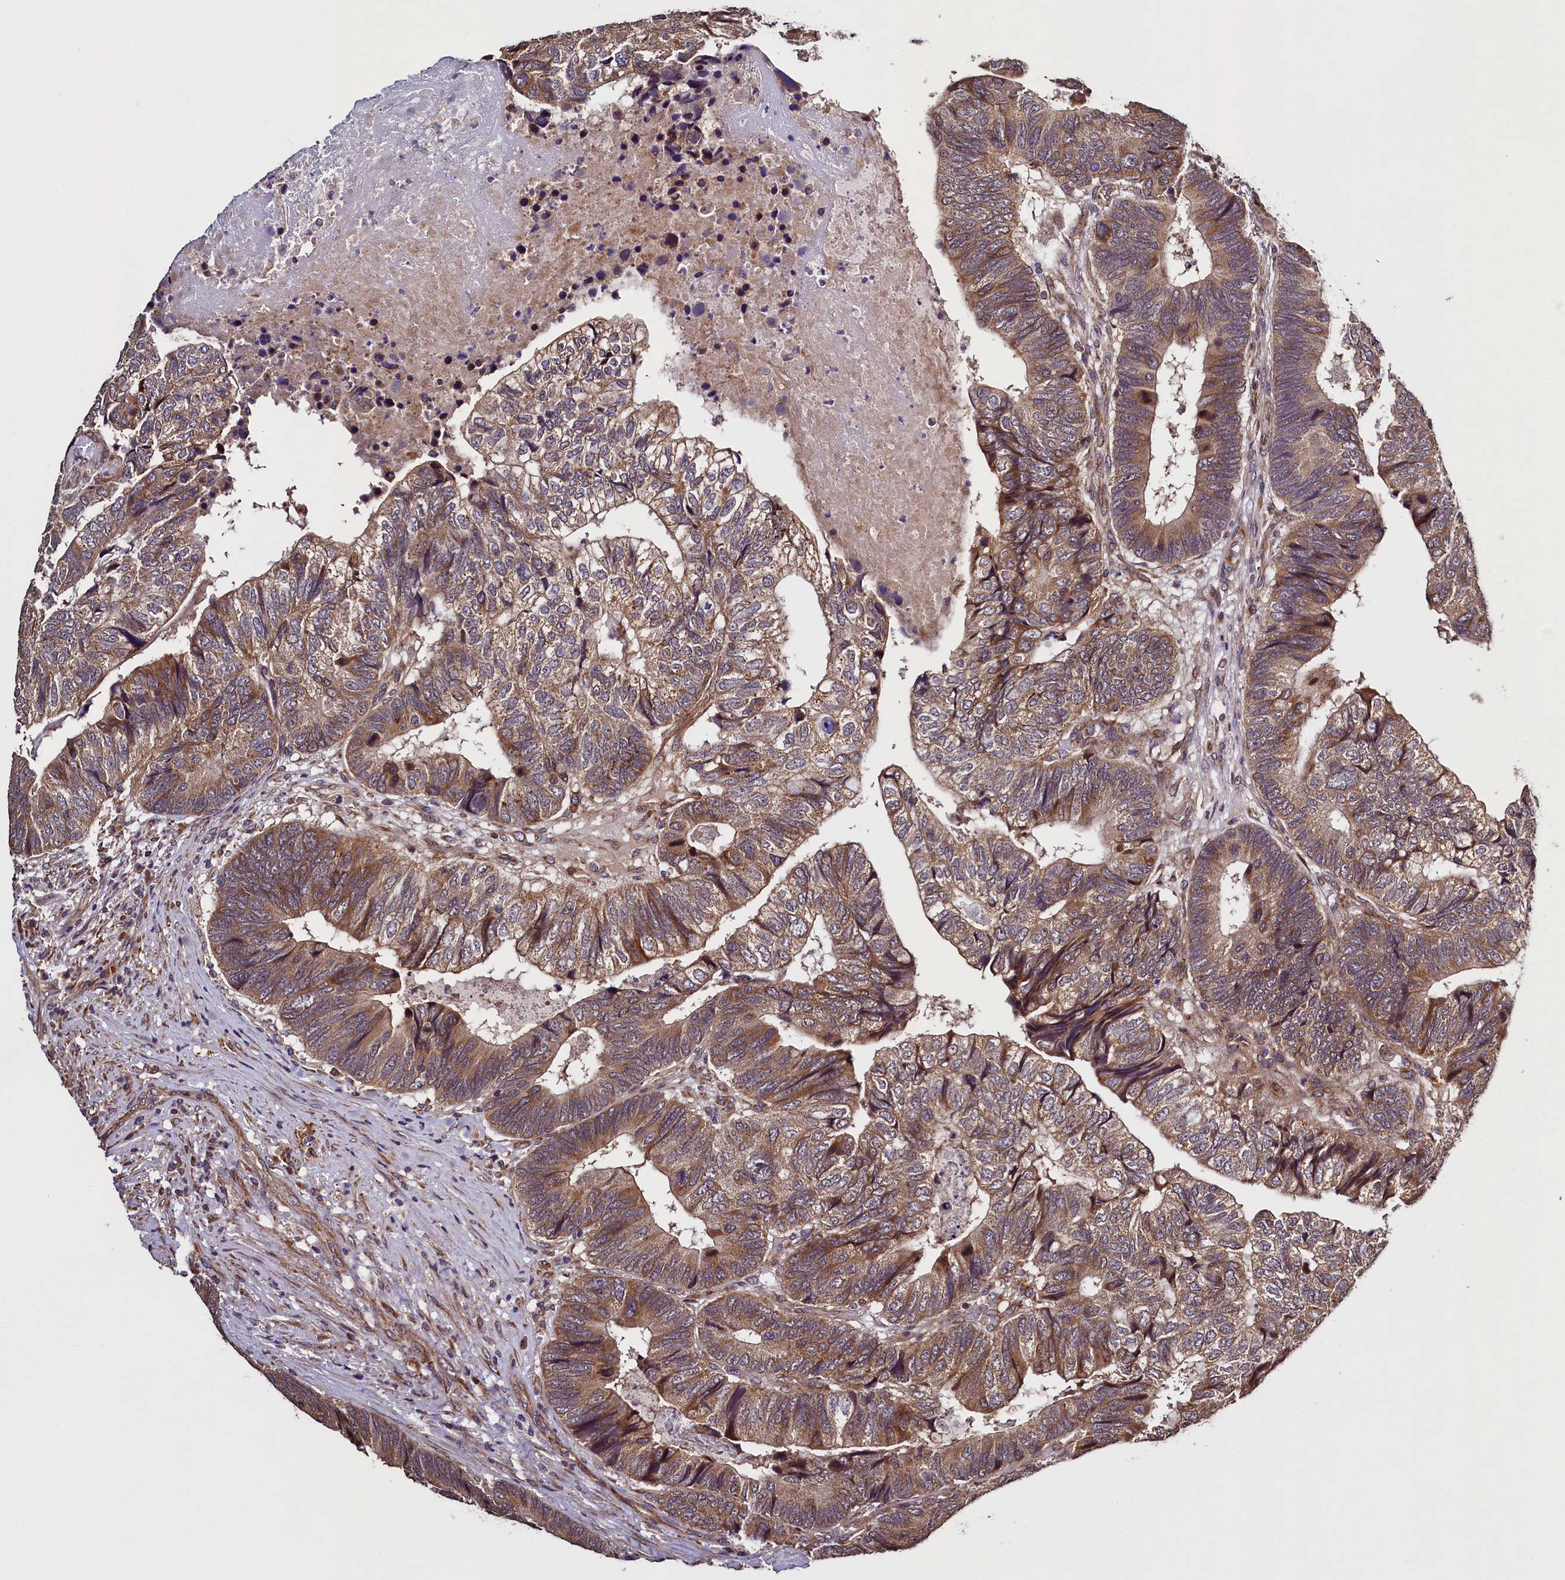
{"staining": {"intensity": "moderate", "quantity": ">75%", "location": "cytoplasmic/membranous"}, "tissue": "colorectal cancer", "cell_type": "Tumor cells", "image_type": "cancer", "snomed": [{"axis": "morphology", "description": "Adenocarcinoma, NOS"}, {"axis": "topography", "description": "Colon"}], "caption": "Immunohistochemistry (IHC) photomicrograph of colorectal adenocarcinoma stained for a protein (brown), which exhibits medium levels of moderate cytoplasmic/membranous positivity in about >75% of tumor cells.", "gene": "RBFA", "patient": {"sex": "female", "age": 67}}